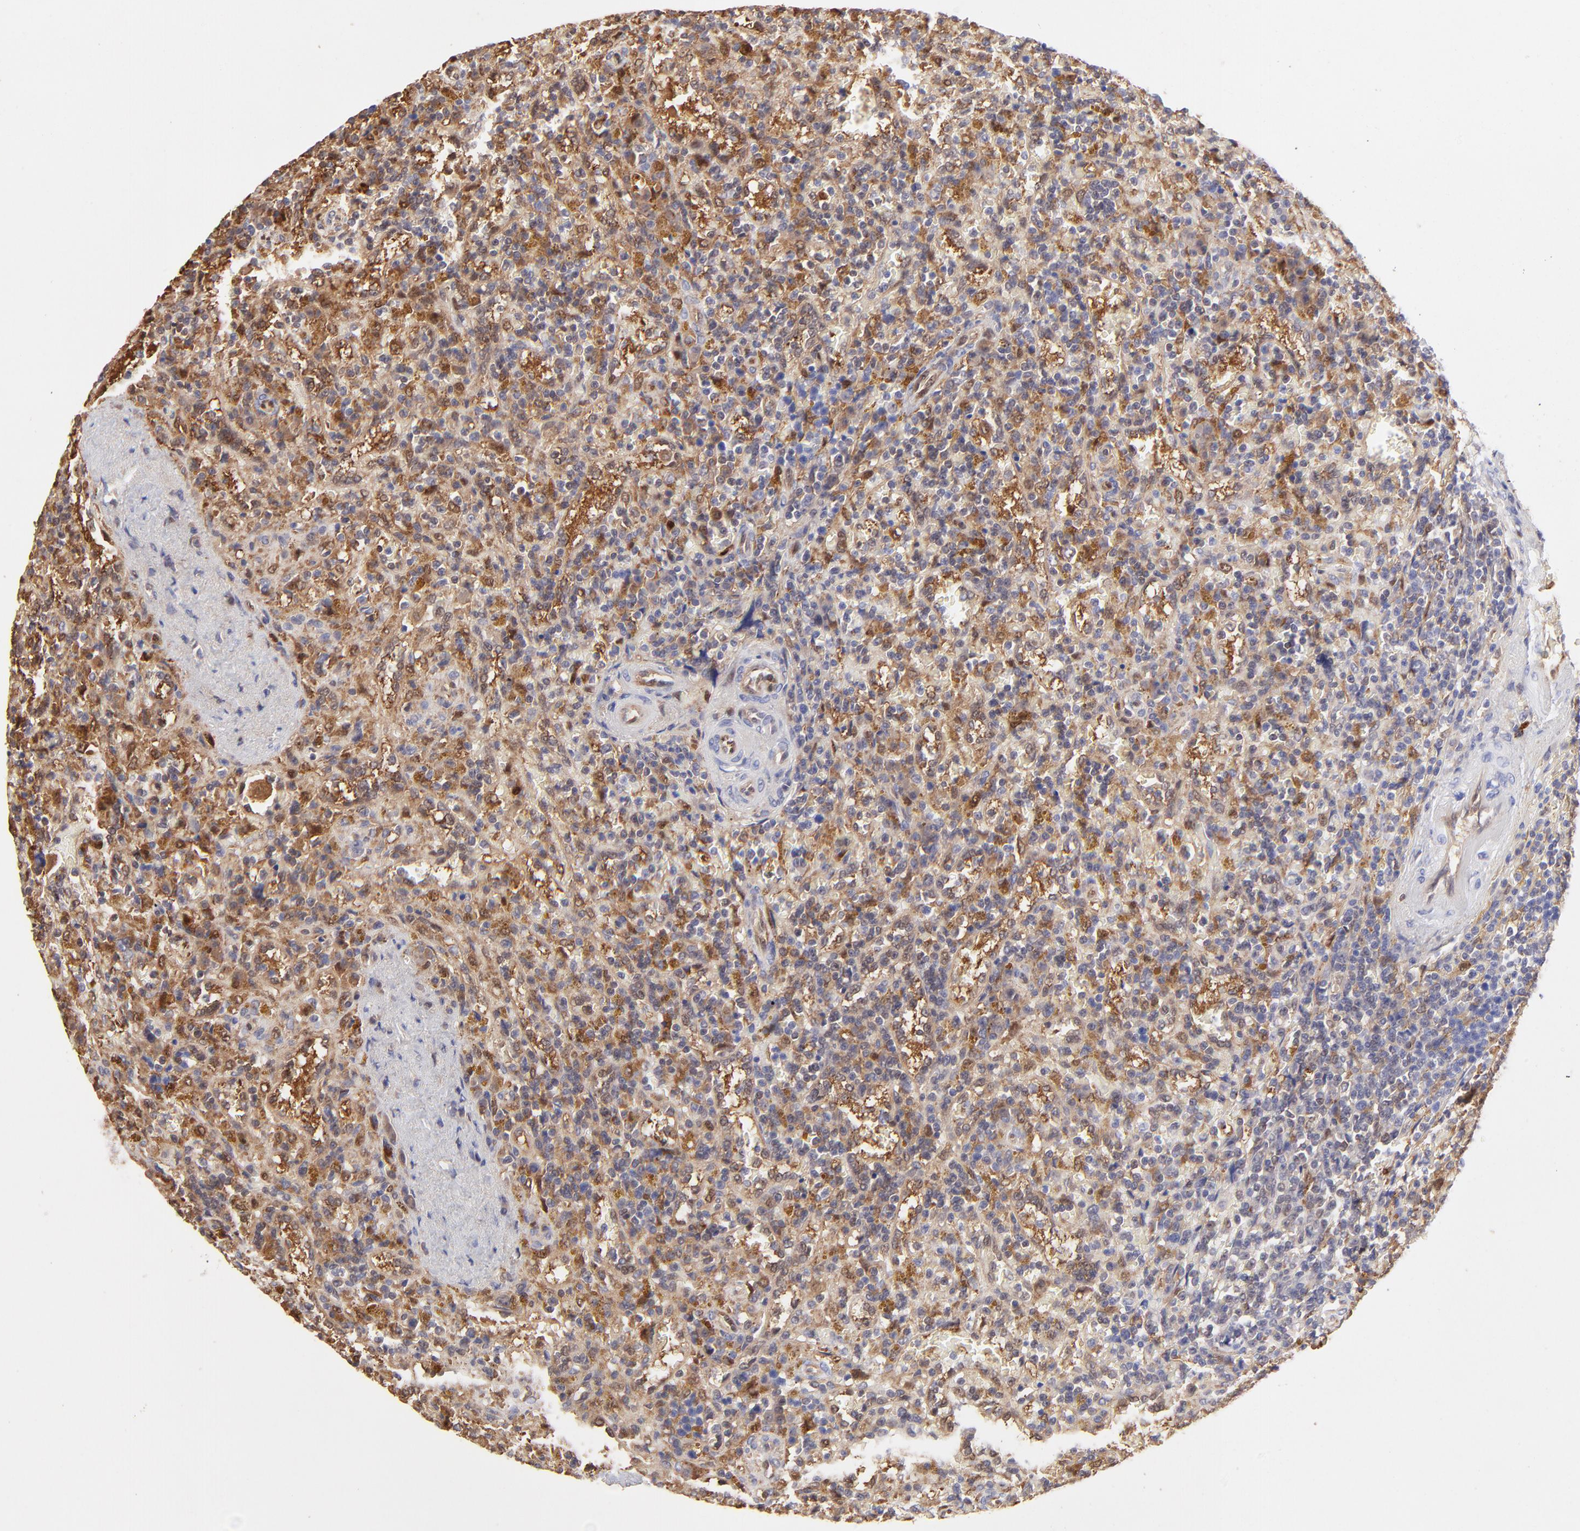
{"staining": {"intensity": "weak", "quantity": ">75%", "location": "cytoplasmic/membranous"}, "tissue": "lymphoma", "cell_type": "Tumor cells", "image_type": "cancer", "snomed": [{"axis": "morphology", "description": "Malignant lymphoma, non-Hodgkin's type, Low grade"}, {"axis": "topography", "description": "Spleen"}], "caption": "Low-grade malignant lymphoma, non-Hodgkin's type tissue reveals weak cytoplasmic/membranous expression in approximately >75% of tumor cells, visualized by immunohistochemistry.", "gene": "HYAL1", "patient": {"sex": "female", "age": 65}}